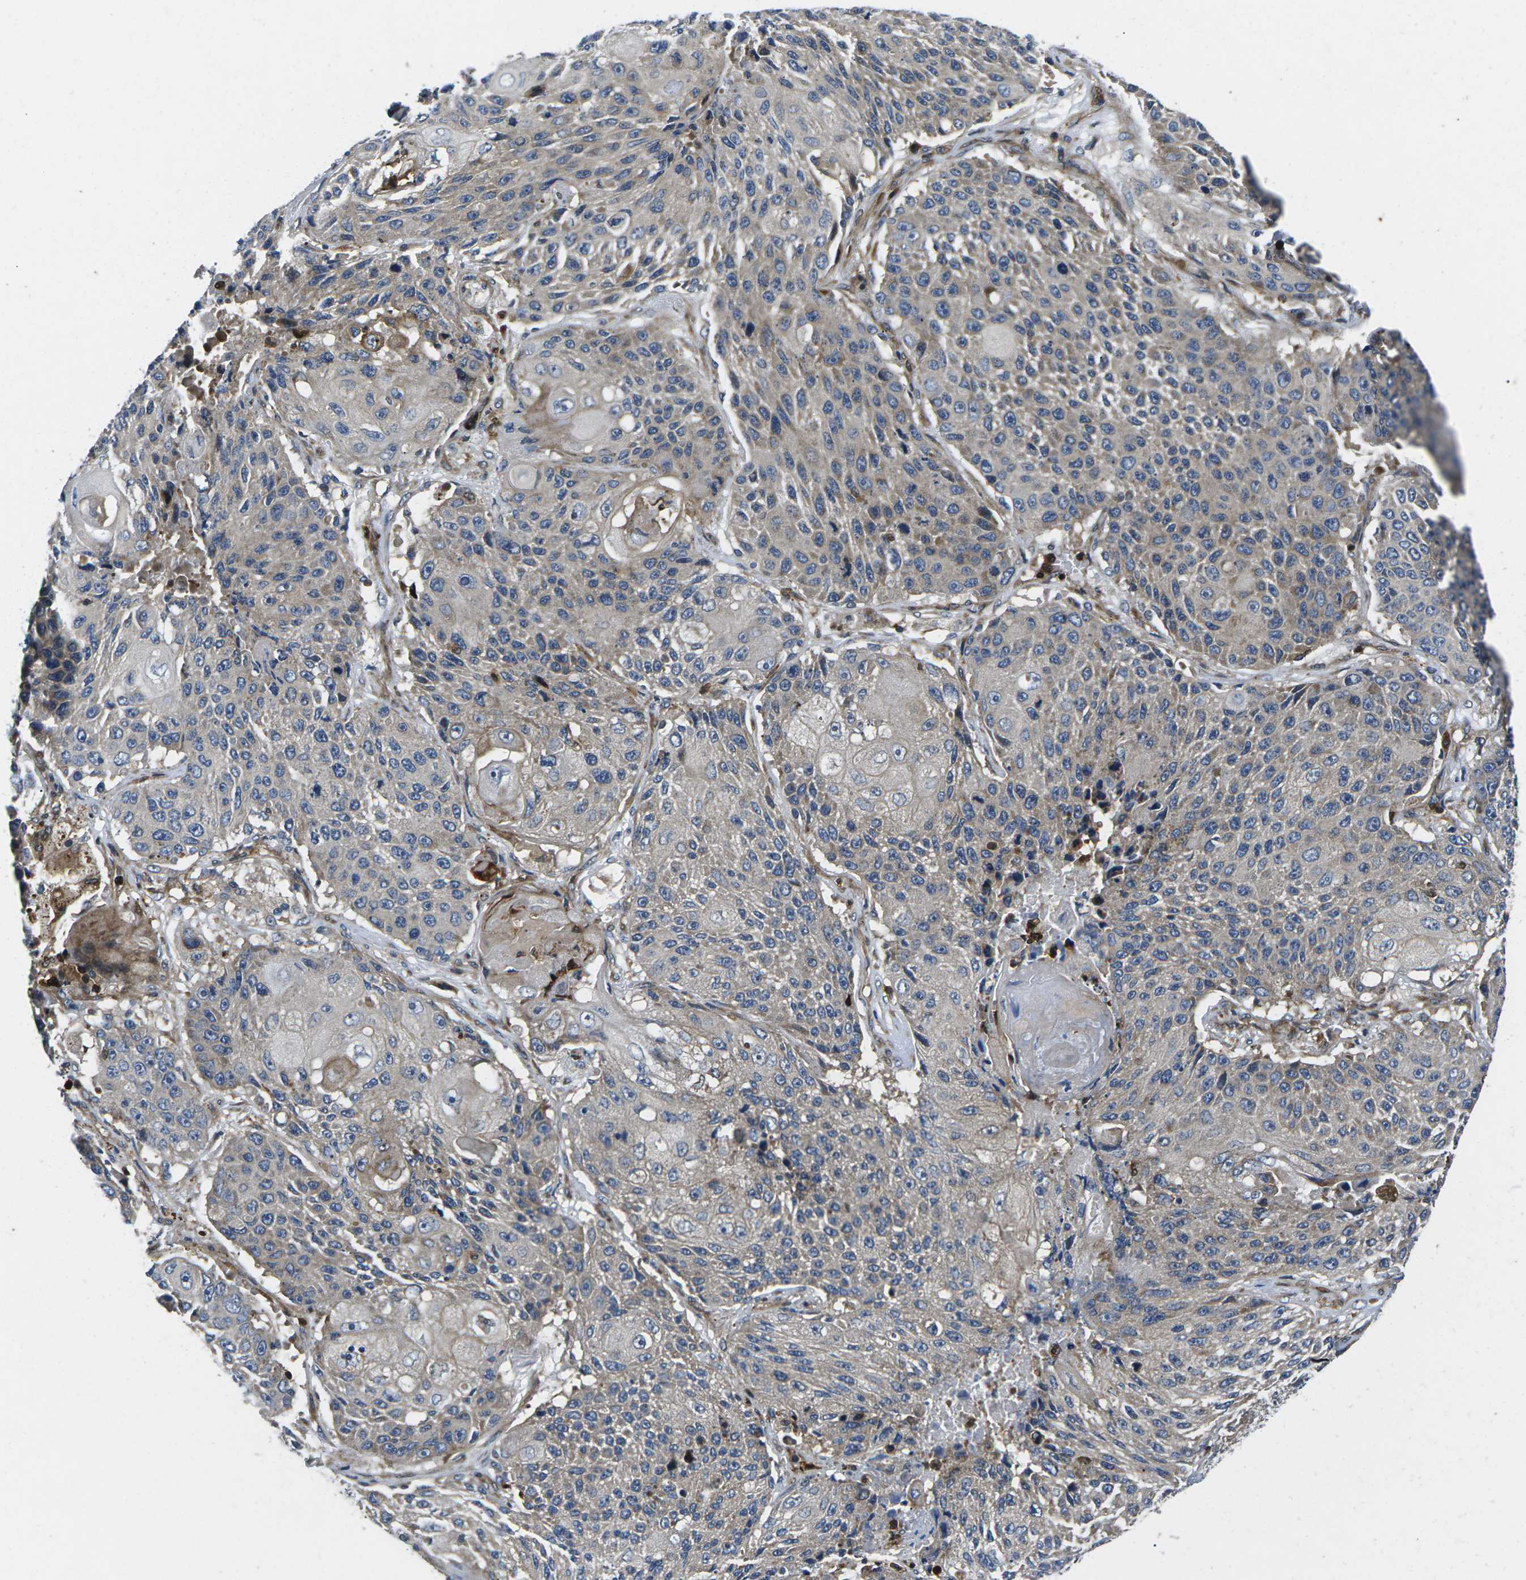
{"staining": {"intensity": "weak", "quantity": "25%-75%", "location": "cytoplasmic/membranous"}, "tissue": "lung cancer", "cell_type": "Tumor cells", "image_type": "cancer", "snomed": [{"axis": "morphology", "description": "Squamous cell carcinoma, NOS"}, {"axis": "topography", "description": "Lung"}], "caption": "Immunohistochemical staining of squamous cell carcinoma (lung) shows weak cytoplasmic/membranous protein expression in about 25%-75% of tumor cells.", "gene": "PLCE1", "patient": {"sex": "male", "age": 61}}